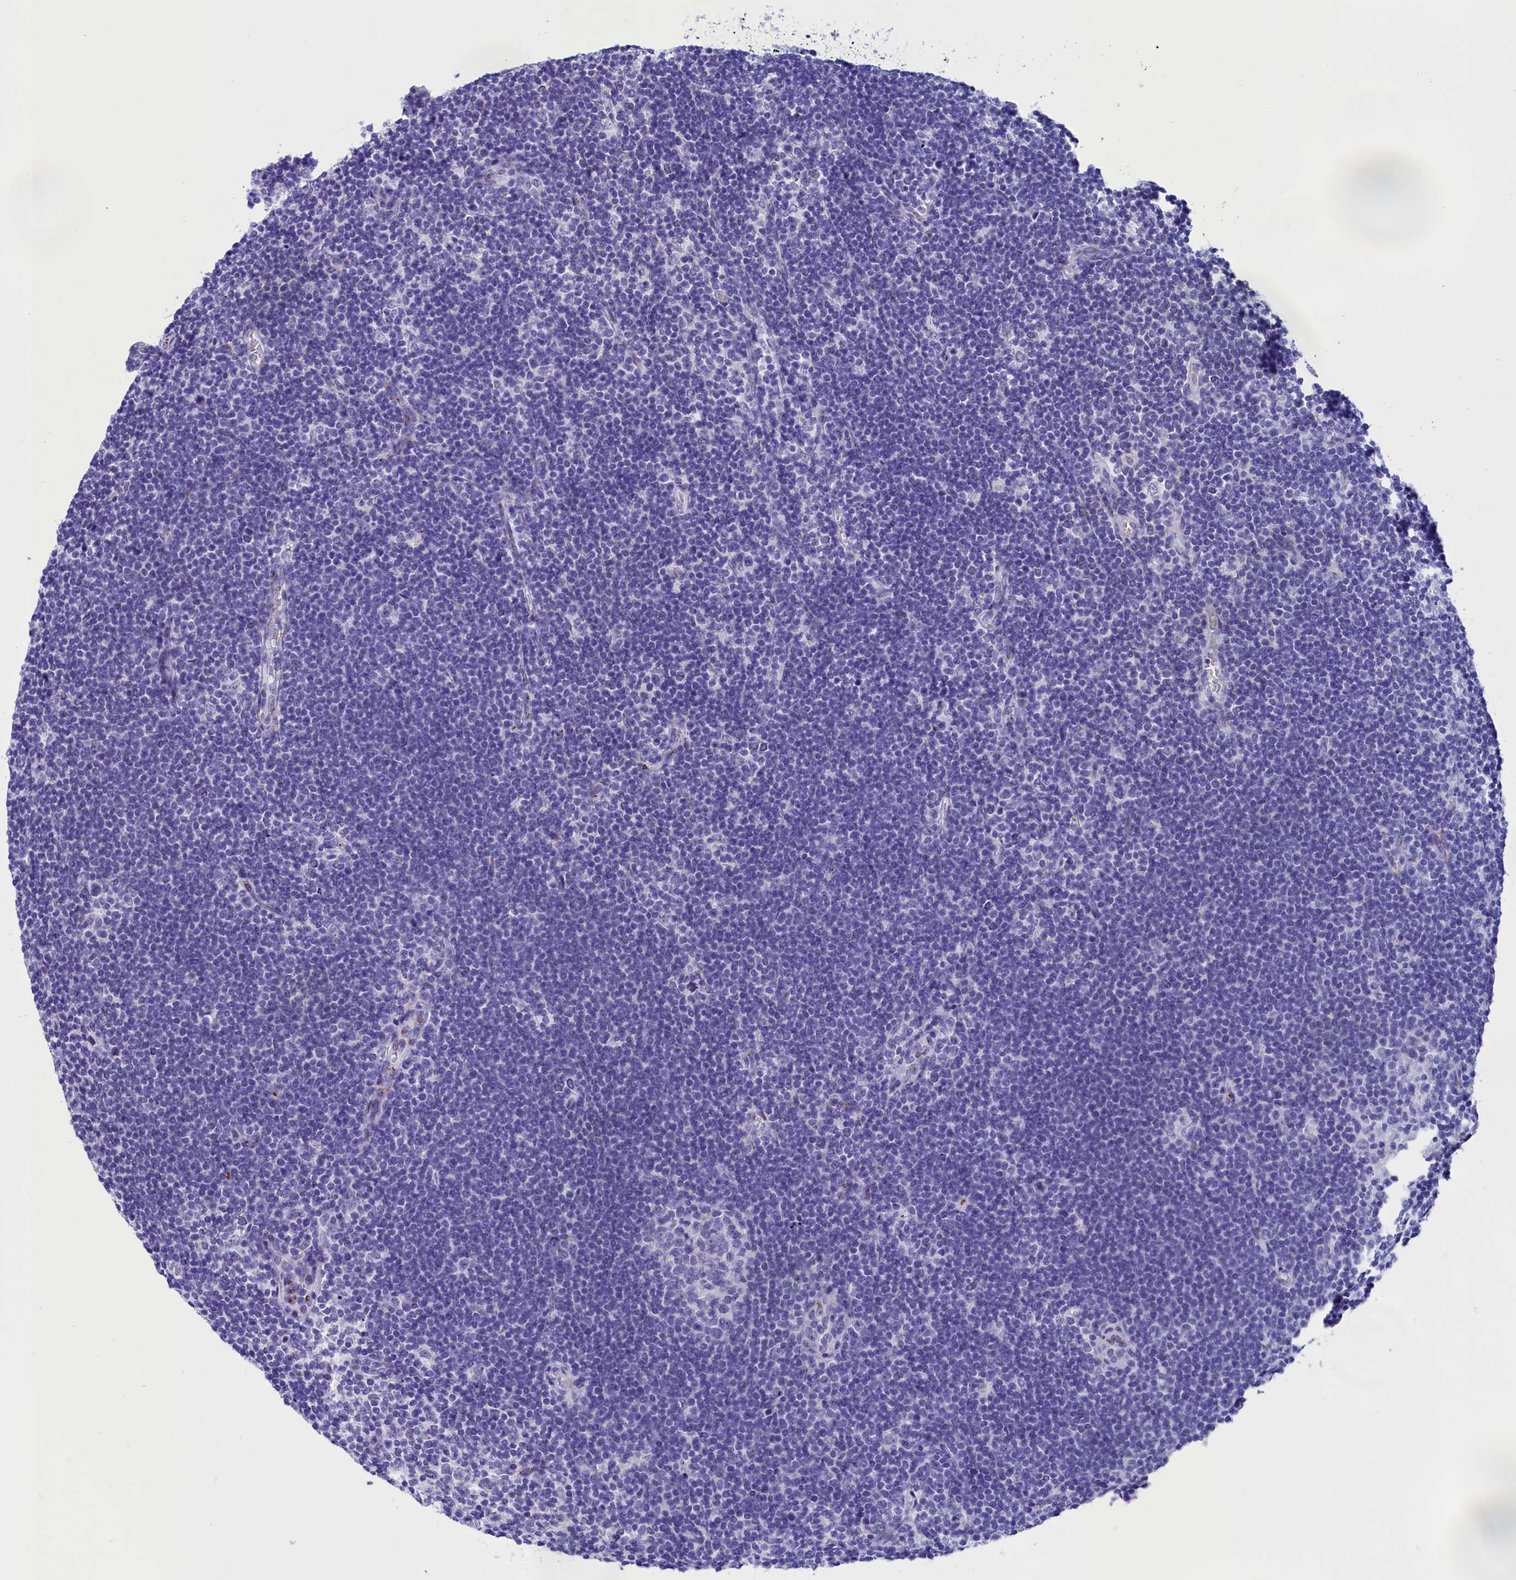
{"staining": {"intensity": "negative", "quantity": "none", "location": "none"}, "tissue": "lymphoma", "cell_type": "Tumor cells", "image_type": "cancer", "snomed": [{"axis": "morphology", "description": "Hodgkin's disease, NOS"}, {"axis": "topography", "description": "Lymph node"}], "caption": "DAB (3,3'-diaminobenzidine) immunohistochemical staining of human lymphoma exhibits no significant staining in tumor cells.", "gene": "AP3B2", "patient": {"sex": "female", "age": 57}}